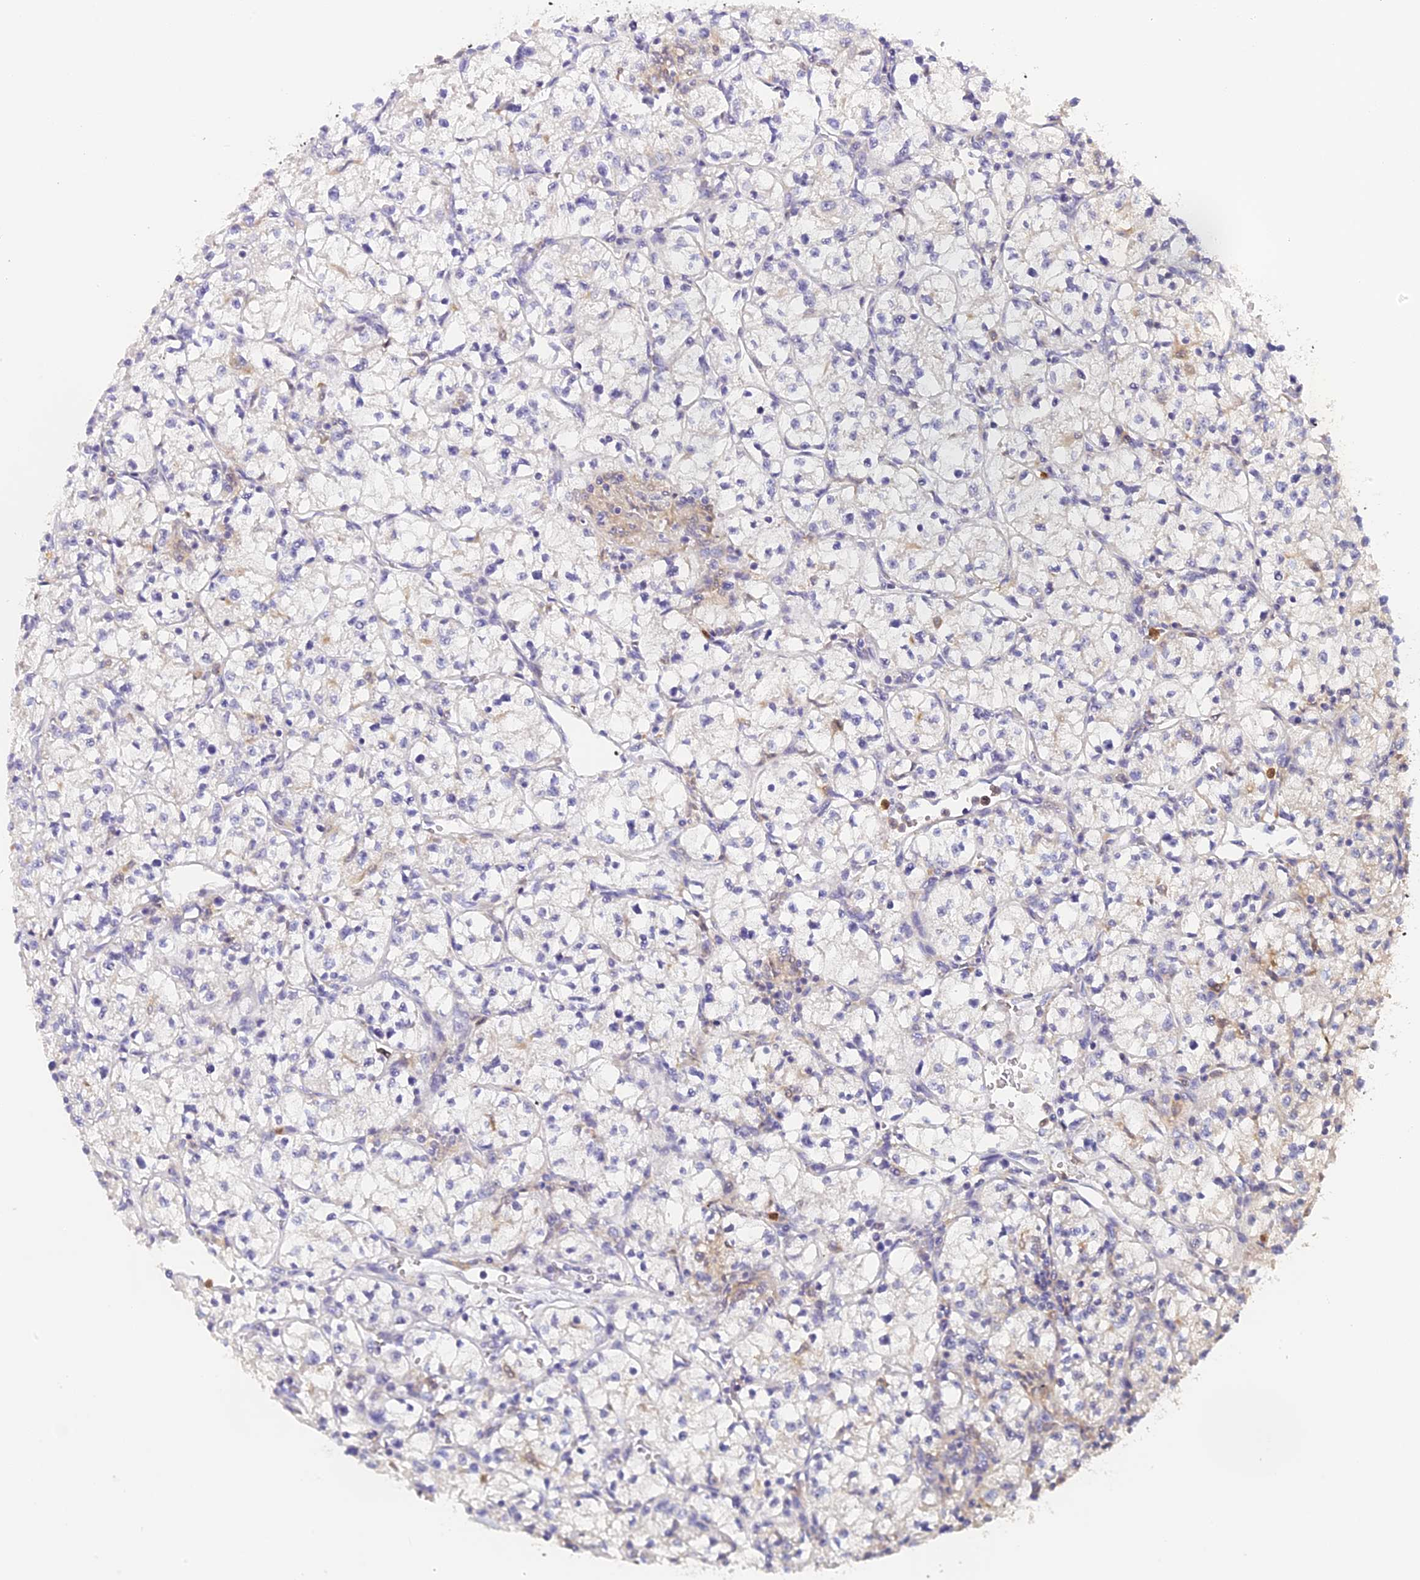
{"staining": {"intensity": "negative", "quantity": "none", "location": "none"}, "tissue": "renal cancer", "cell_type": "Tumor cells", "image_type": "cancer", "snomed": [{"axis": "morphology", "description": "Adenocarcinoma, NOS"}, {"axis": "topography", "description": "Kidney"}], "caption": "Protein analysis of renal cancer (adenocarcinoma) reveals no significant expression in tumor cells.", "gene": "NCF4", "patient": {"sex": "female", "age": 64}}